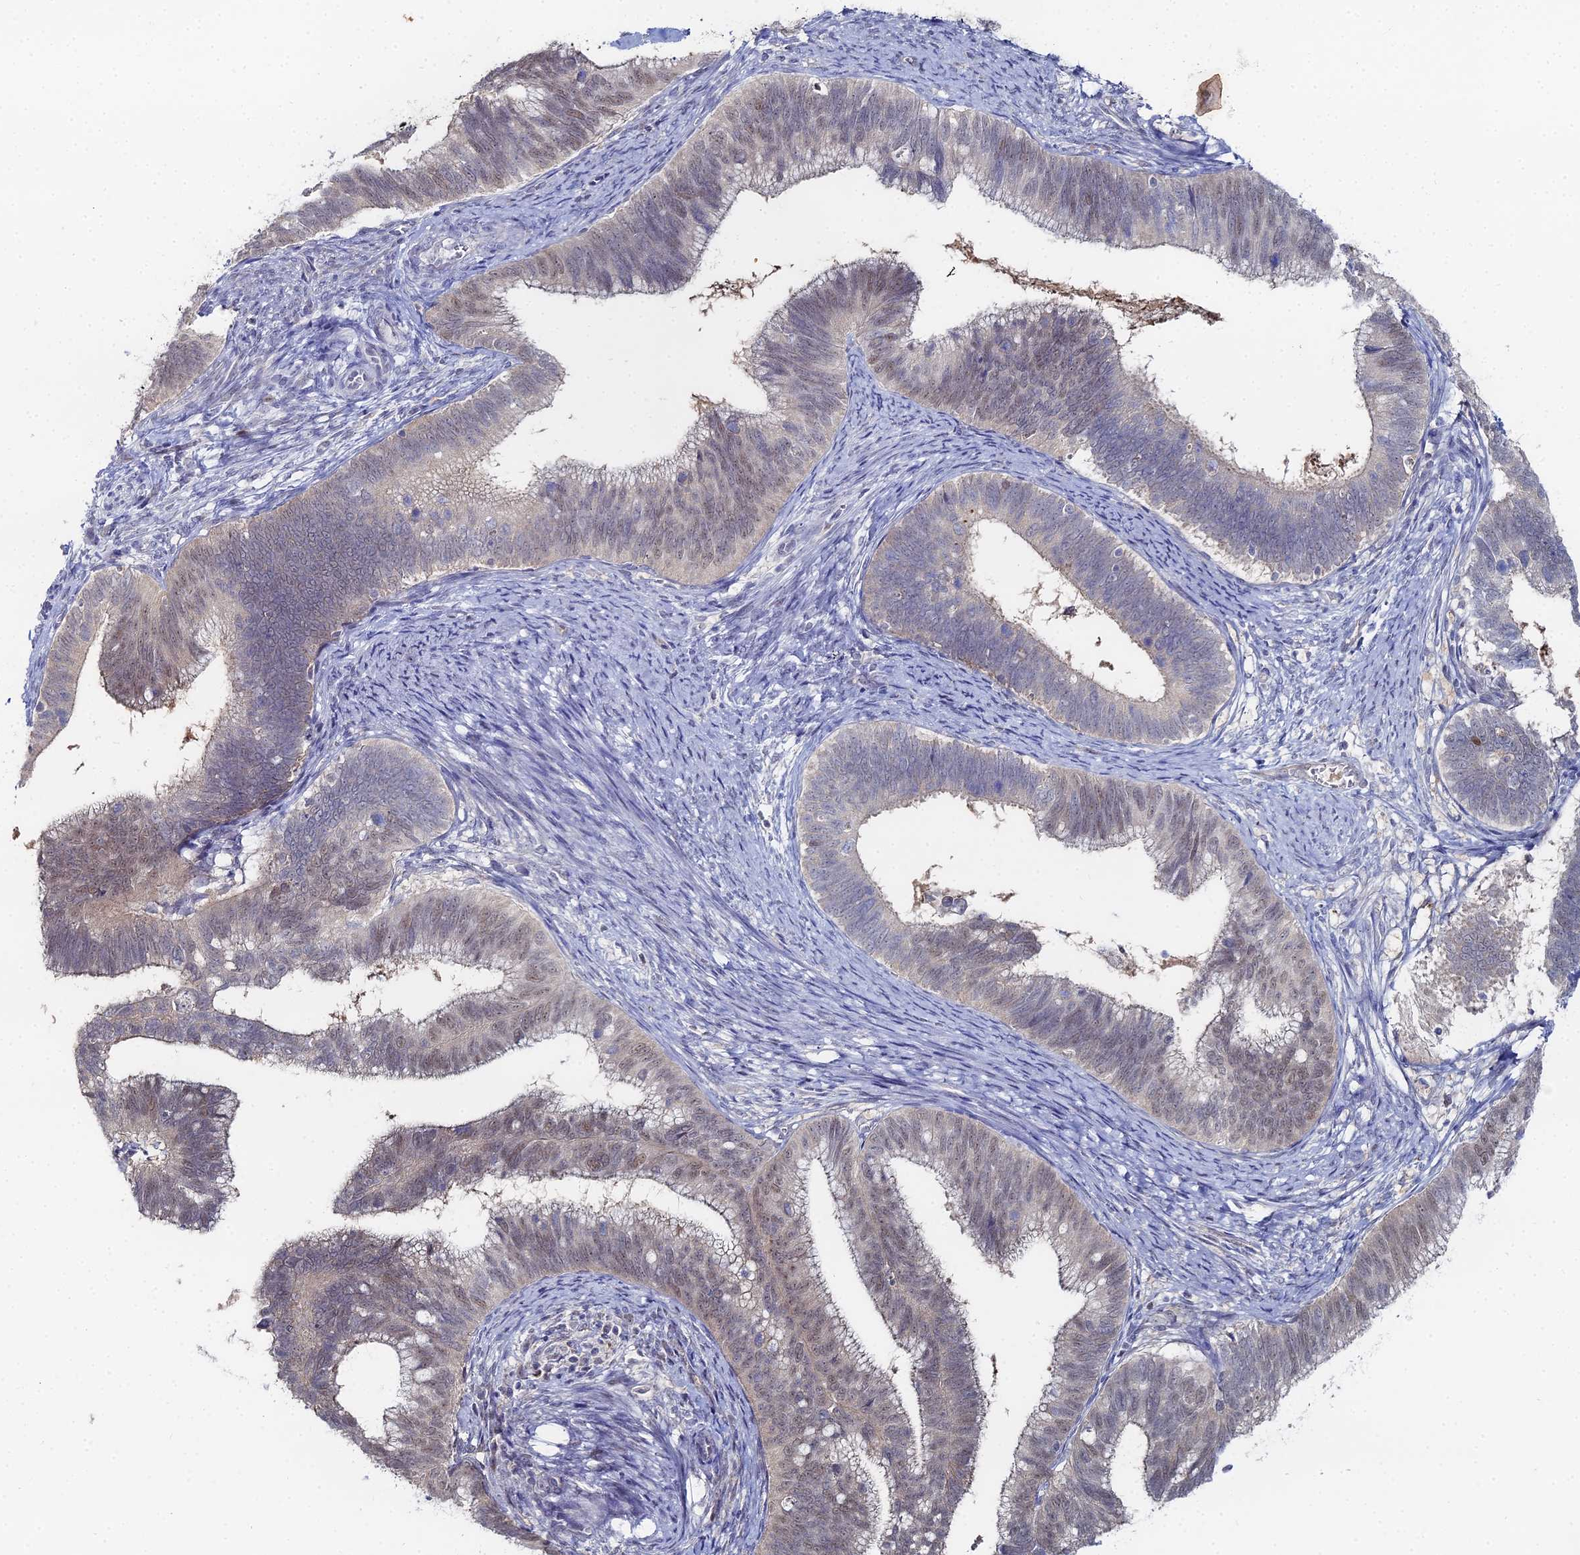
{"staining": {"intensity": "weak", "quantity": "25%-75%", "location": "nuclear"}, "tissue": "cervical cancer", "cell_type": "Tumor cells", "image_type": "cancer", "snomed": [{"axis": "morphology", "description": "Adenocarcinoma, NOS"}, {"axis": "topography", "description": "Cervix"}], "caption": "Protein expression by immunohistochemistry (IHC) reveals weak nuclear staining in about 25%-75% of tumor cells in adenocarcinoma (cervical). (brown staining indicates protein expression, while blue staining denotes nuclei).", "gene": "THAP4", "patient": {"sex": "female", "age": 42}}